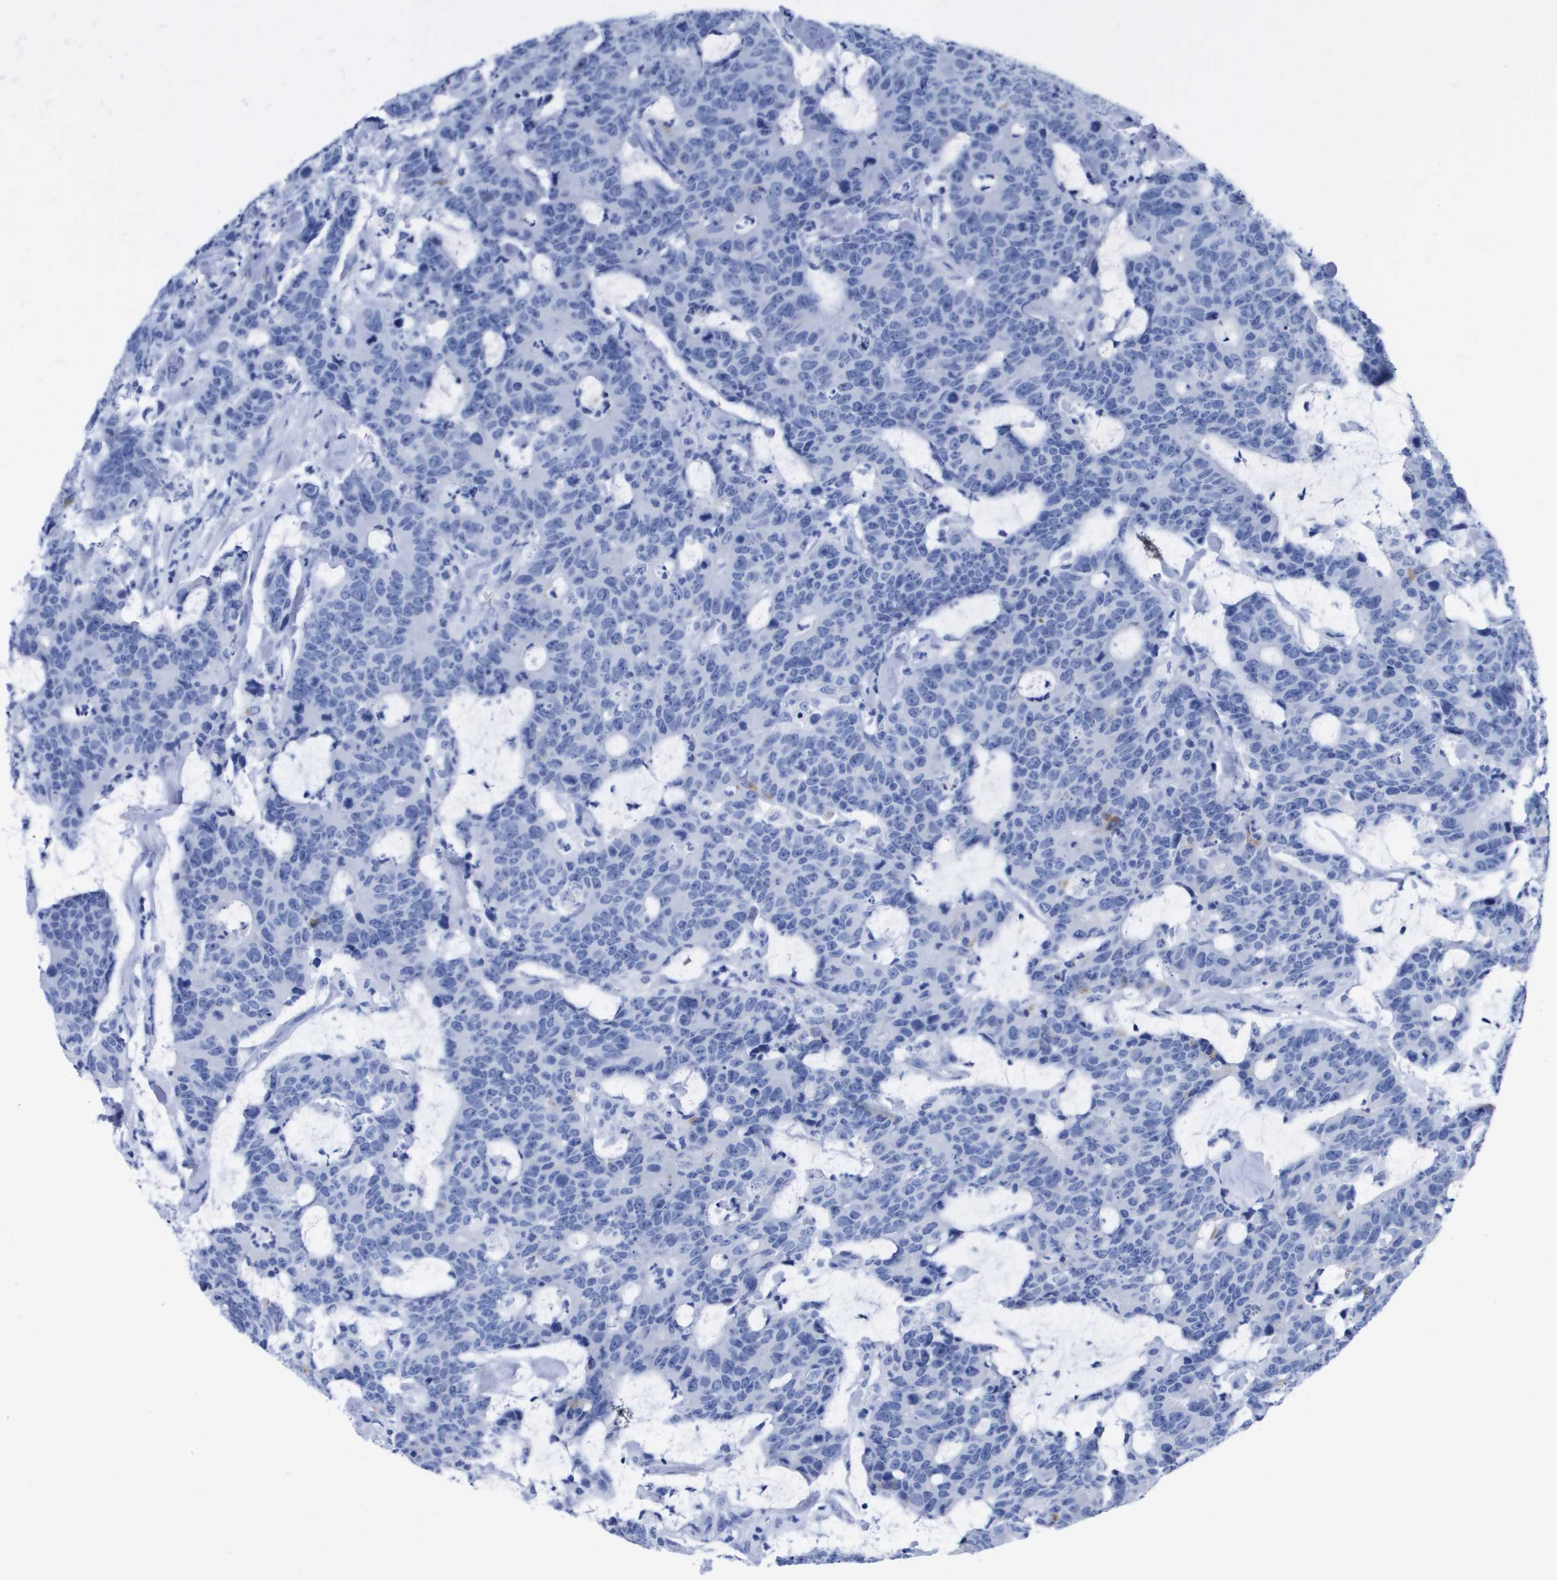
{"staining": {"intensity": "negative", "quantity": "none", "location": "none"}, "tissue": "colorectal cancer", "cell_type": "Tumor cells", "image_type": "cancer", "snomed": [{"axis": "morphology", "description": "Adenocarcinoma, NOS"}, {"axis": "topography", "description": "Colon"}], "caption": "Immunohistochemistry (IHC) image of neoplastic tissue: human colorectal adenocarcinoma stained with DAB displays no significant protein positivity in tumor cells. (DAB (3,3'-diaminobenzidine) immunohistochemistry (IHC) visualized using brightfield microscopy, high magnification).", "gene": "KCNA3", "patient": {"sex": "female", "age": 86}}